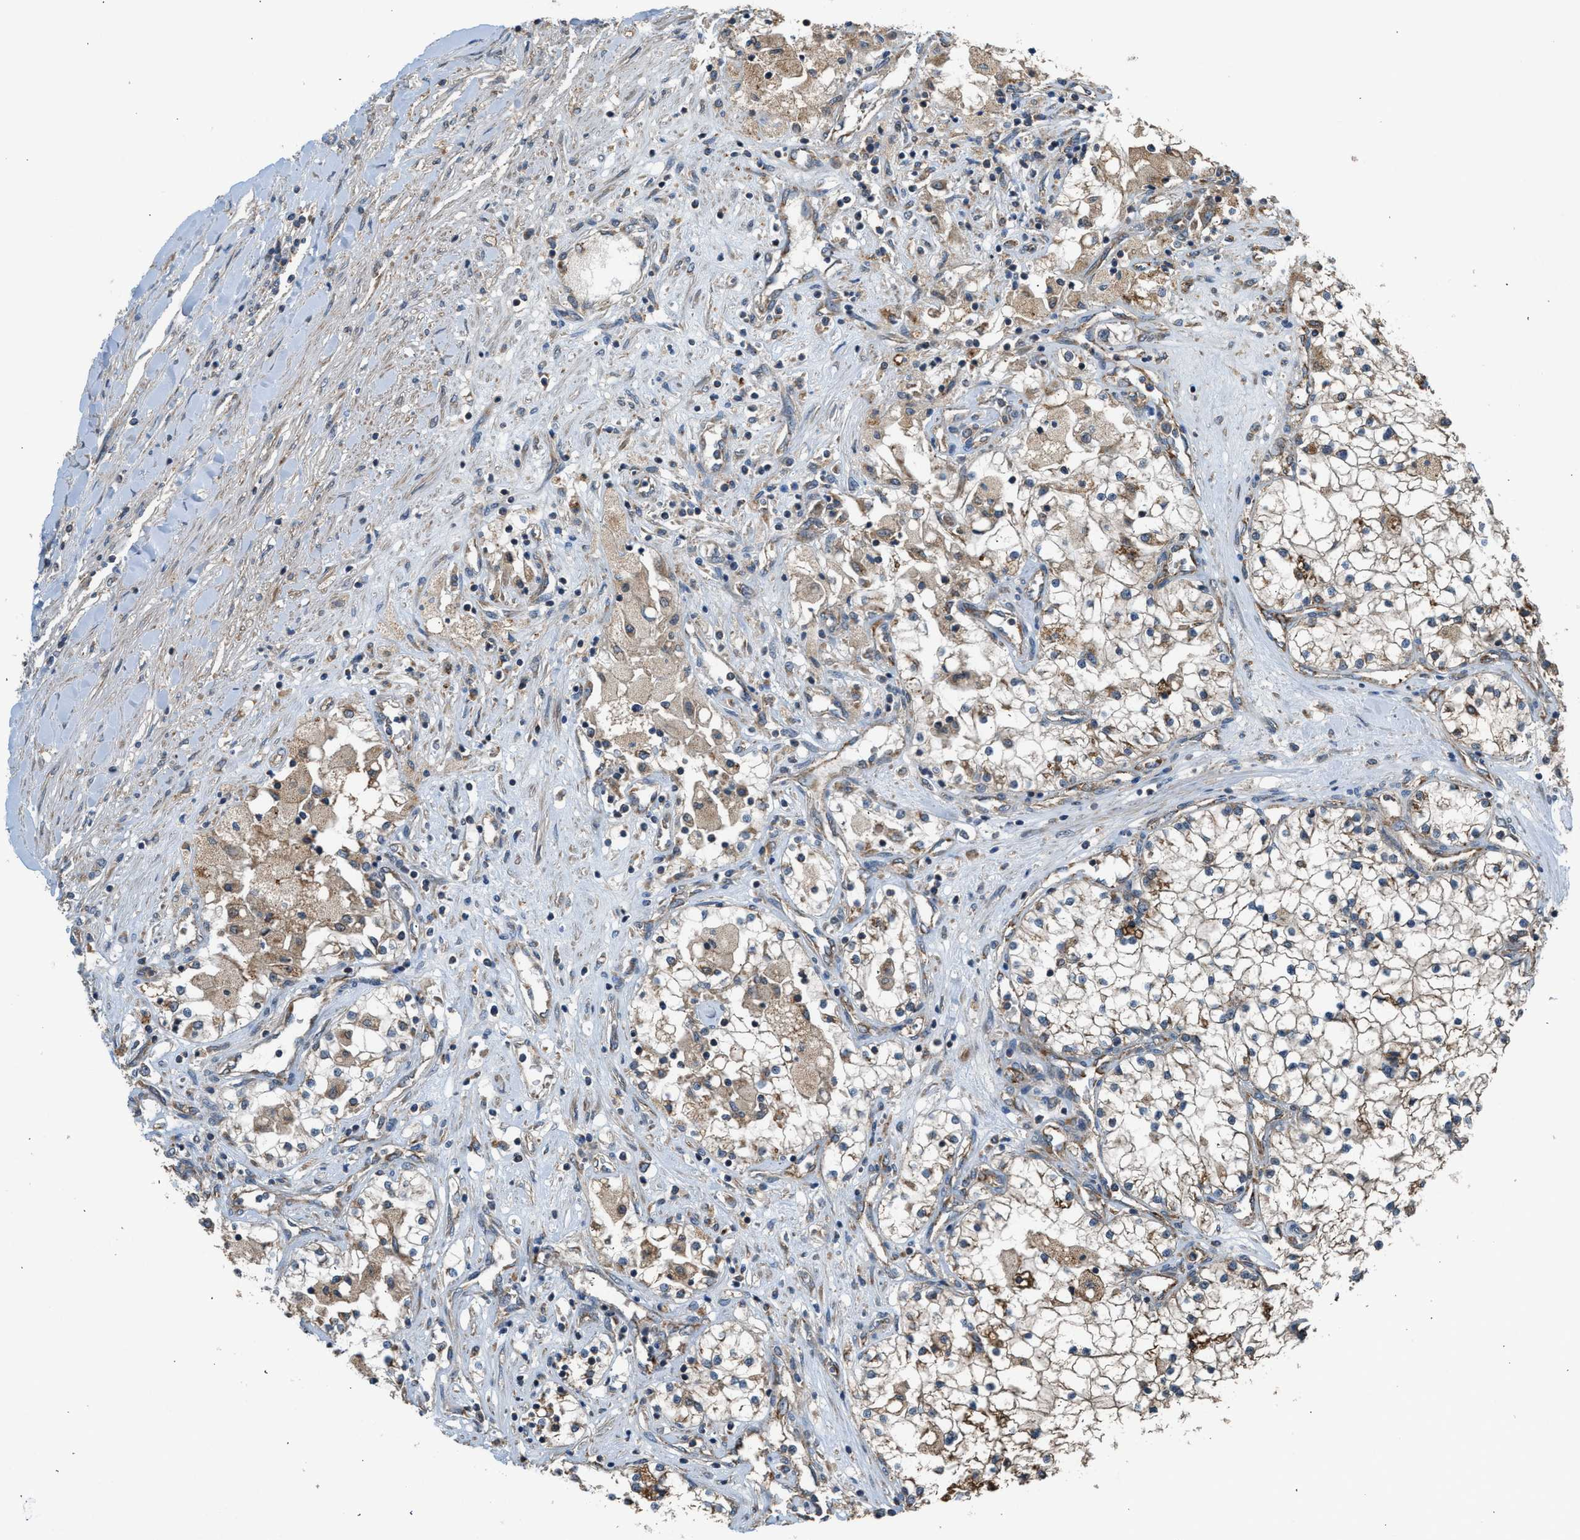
{"staining": {"intensity": "moderate", "quantity": "25%-75%", "location": "cytoplasmic/membranous"}, "tissue": "renal cancer", "cell_type": "Tumor cells", "image_type": "cancer", "snomed": [{"axis": "morphology", "description": "Adenocarcinoma, NOS"}, {"axis": "topography", "description": "Kidney"}], "caption": "Tumor cells demonstrate medium levels of moderate cytoplasmic/membranous positivity in about 25%-75% of cells in human renal cancer. The protein is stained brown, and the nuclei are stained in blue (DAB (3,3'-diaminobenzidine) IHC with brightfield microscopy, high magnification).", "gene": "STARD3", "patient": {"sex": "male", "age": 68}}